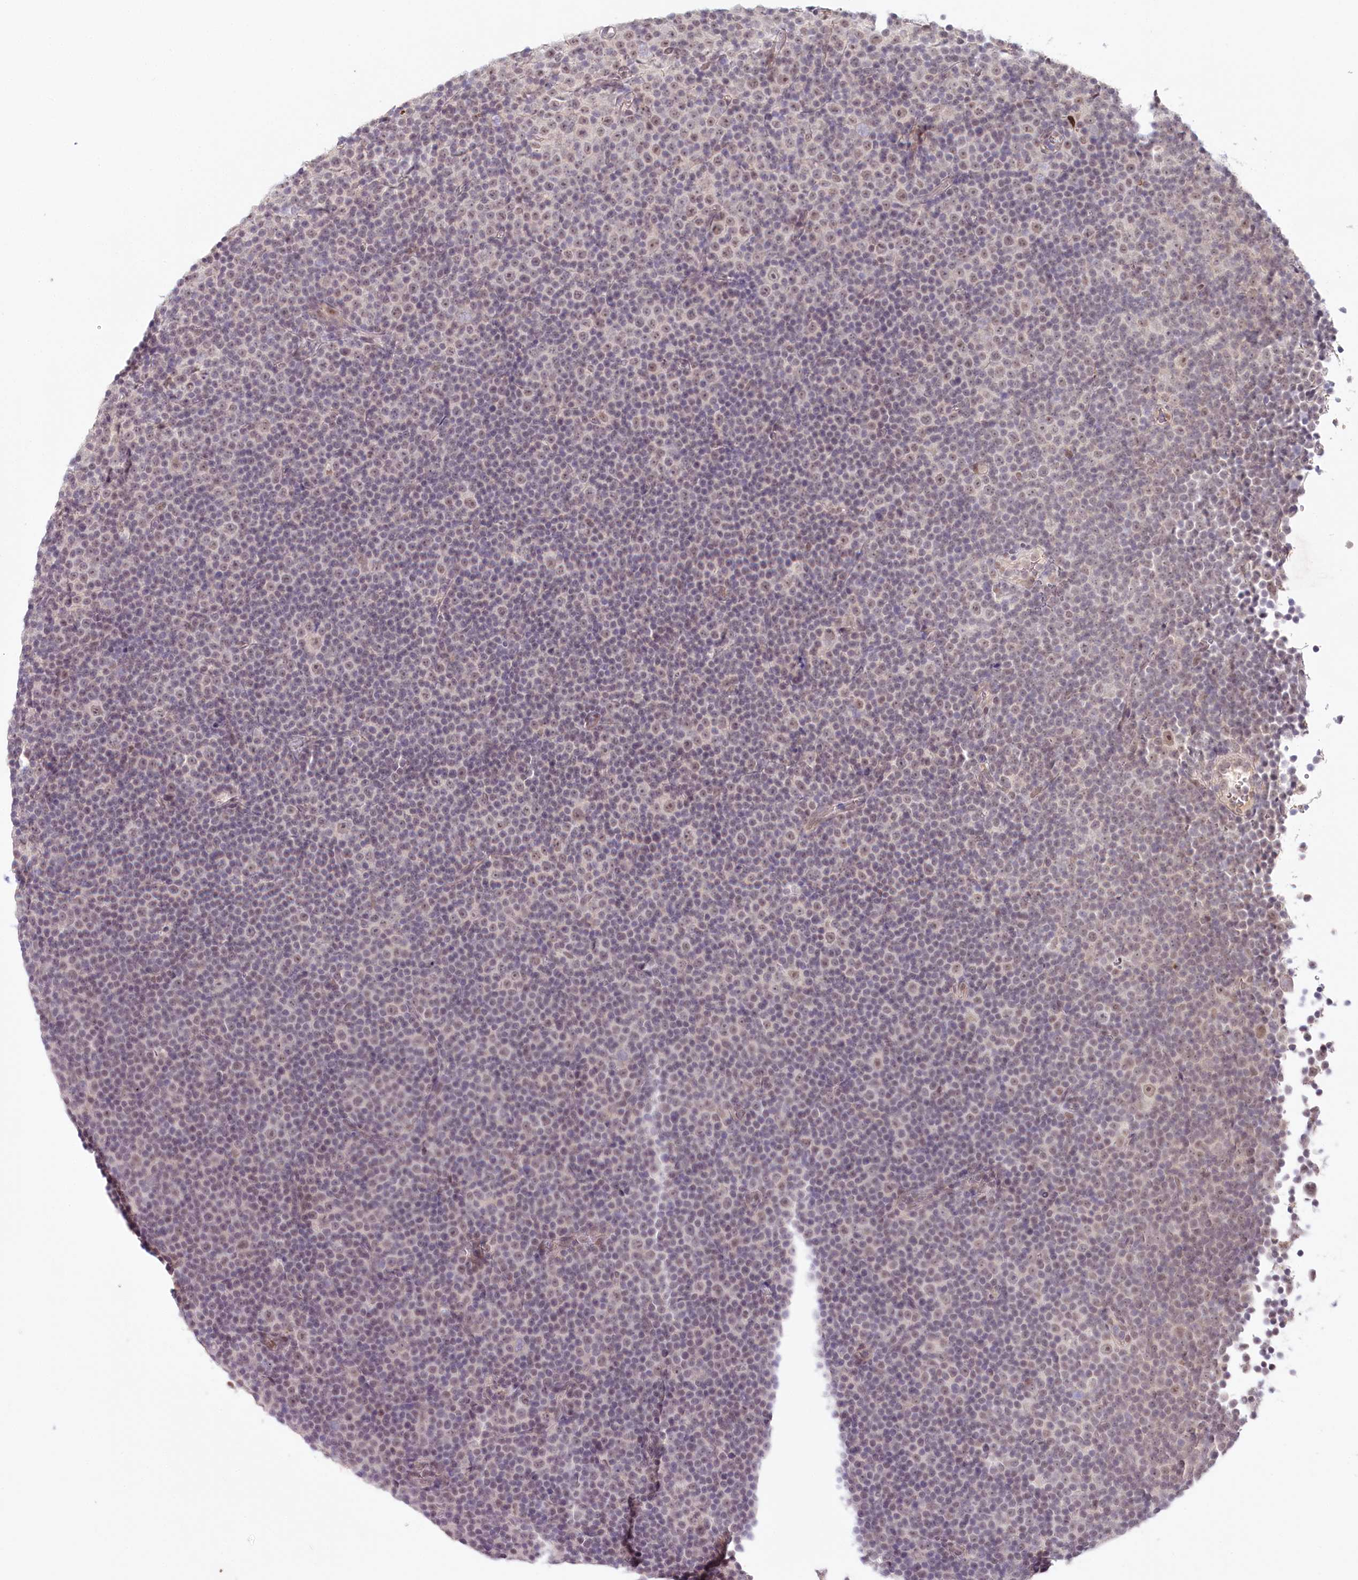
{"staining": {"intensity": "negative", "quantity": "none", "location": "none"}, "tissue": "lymphoma", "cell_type": "Tumor cells", "image_type": "cancer", "snomed": [{"axis": "morphology", "description": "Malignant lymphoma, non-Hodgkin's type, Low grade"}, {"axis": "topography", "description": "Lymph node"}], "caption": "The histopathology image shows no staining of tumor cells in lymphoma.", "gene": "AMTN", "patient": {"sex": "female", "age": 67}}